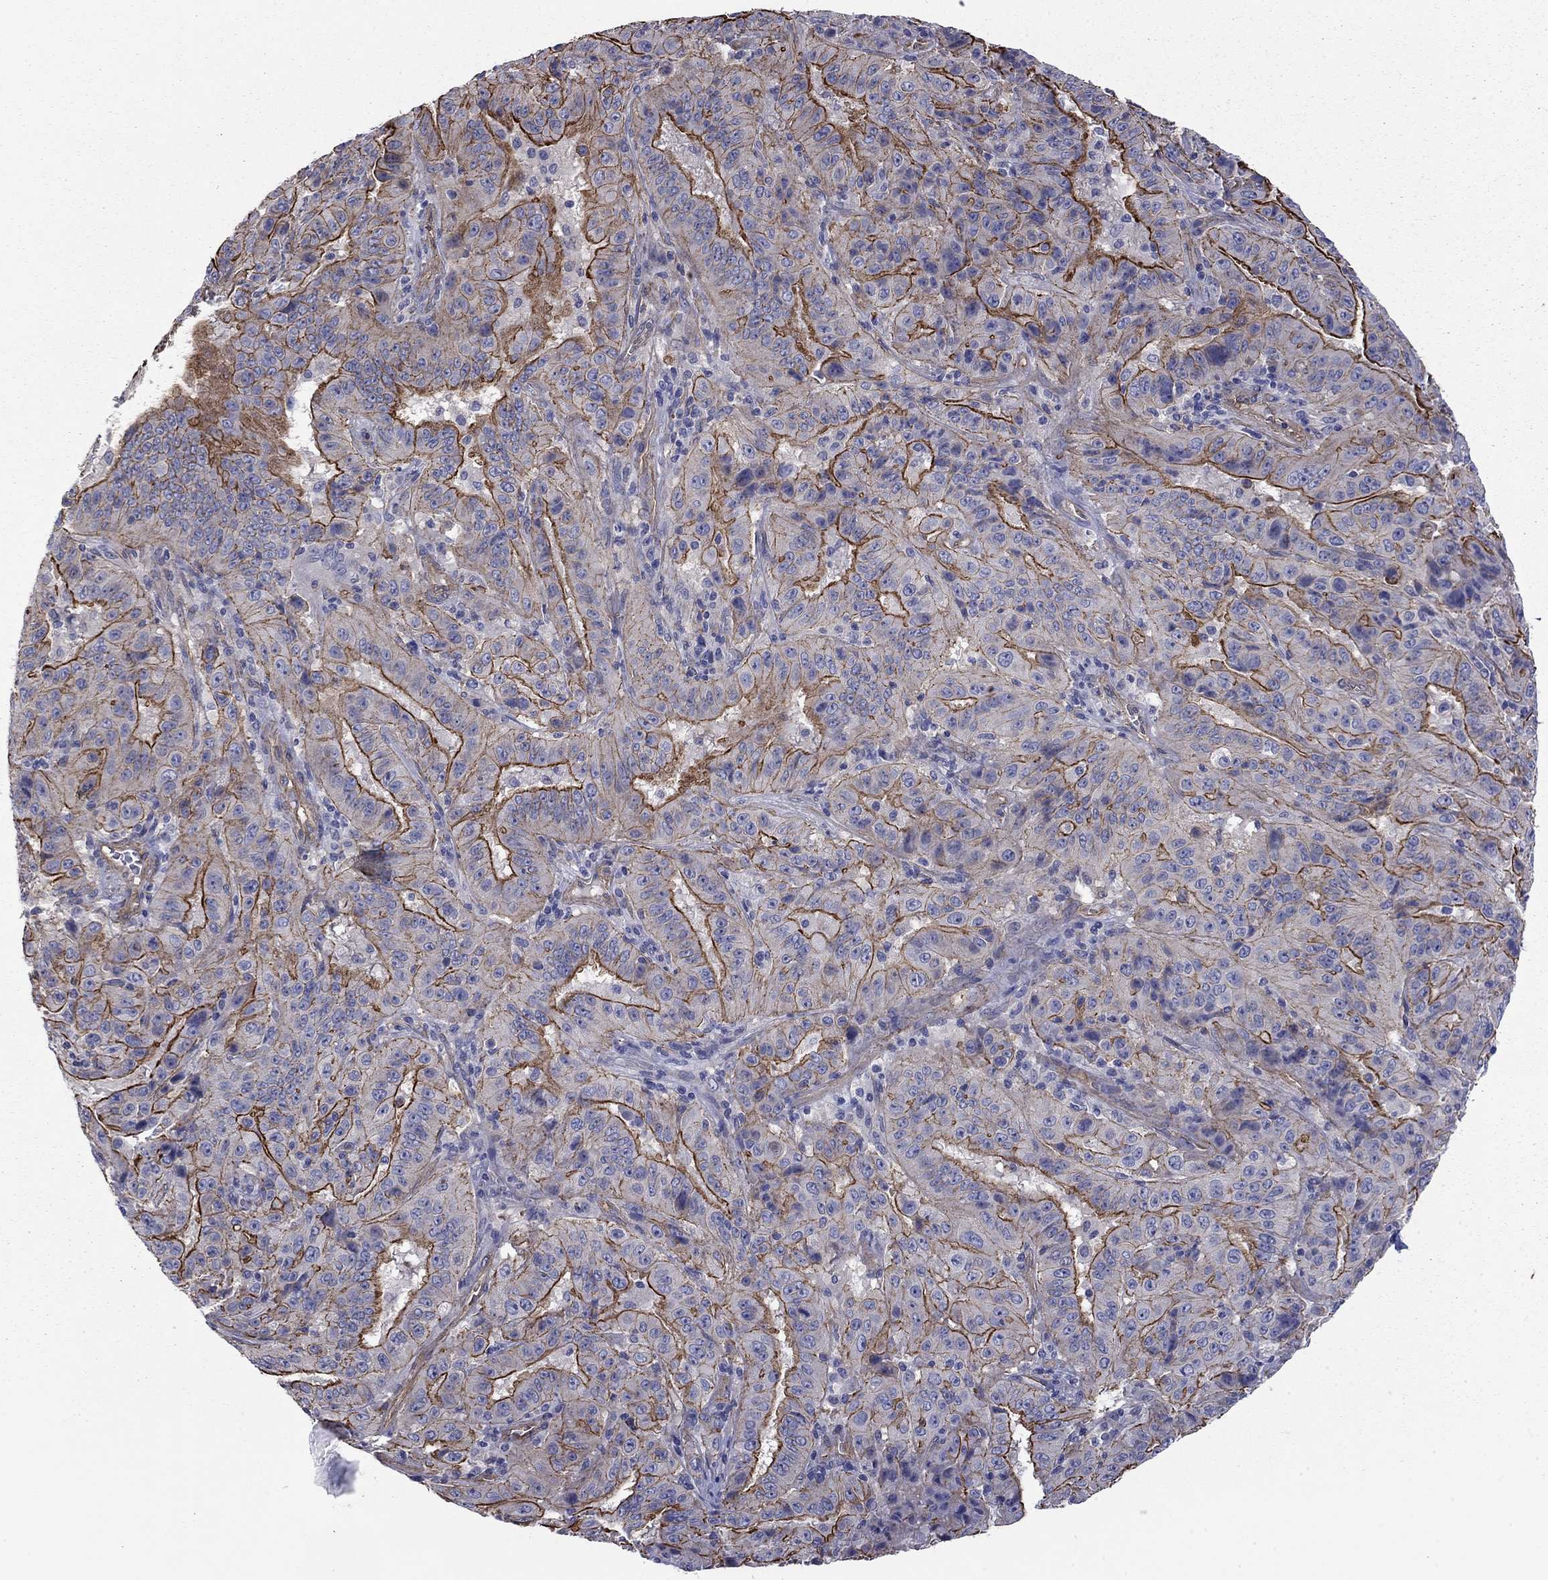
{"staining": {"intensity": "strong", "quantity": "25%-75%", "location": "cytoplasmic/membranous"}, "tissue": "pancreatic cancer", "cell_type": "Tumor cells", "image_type": "cancer", "snomed": [{"axis": "morphology", "description": "Adenocarcinoma, NOS"}, {"axis": "topography", "description": "Pancreas"}], "caption": "Immunohistochemical staining of human pancreatic adenocarcinoma shows strong cytoplasmic/membranous protein expression in about 25%-75% of tumor cells.", "gene": "TCHH", "patient": {"sex": "male", "age": 63}}